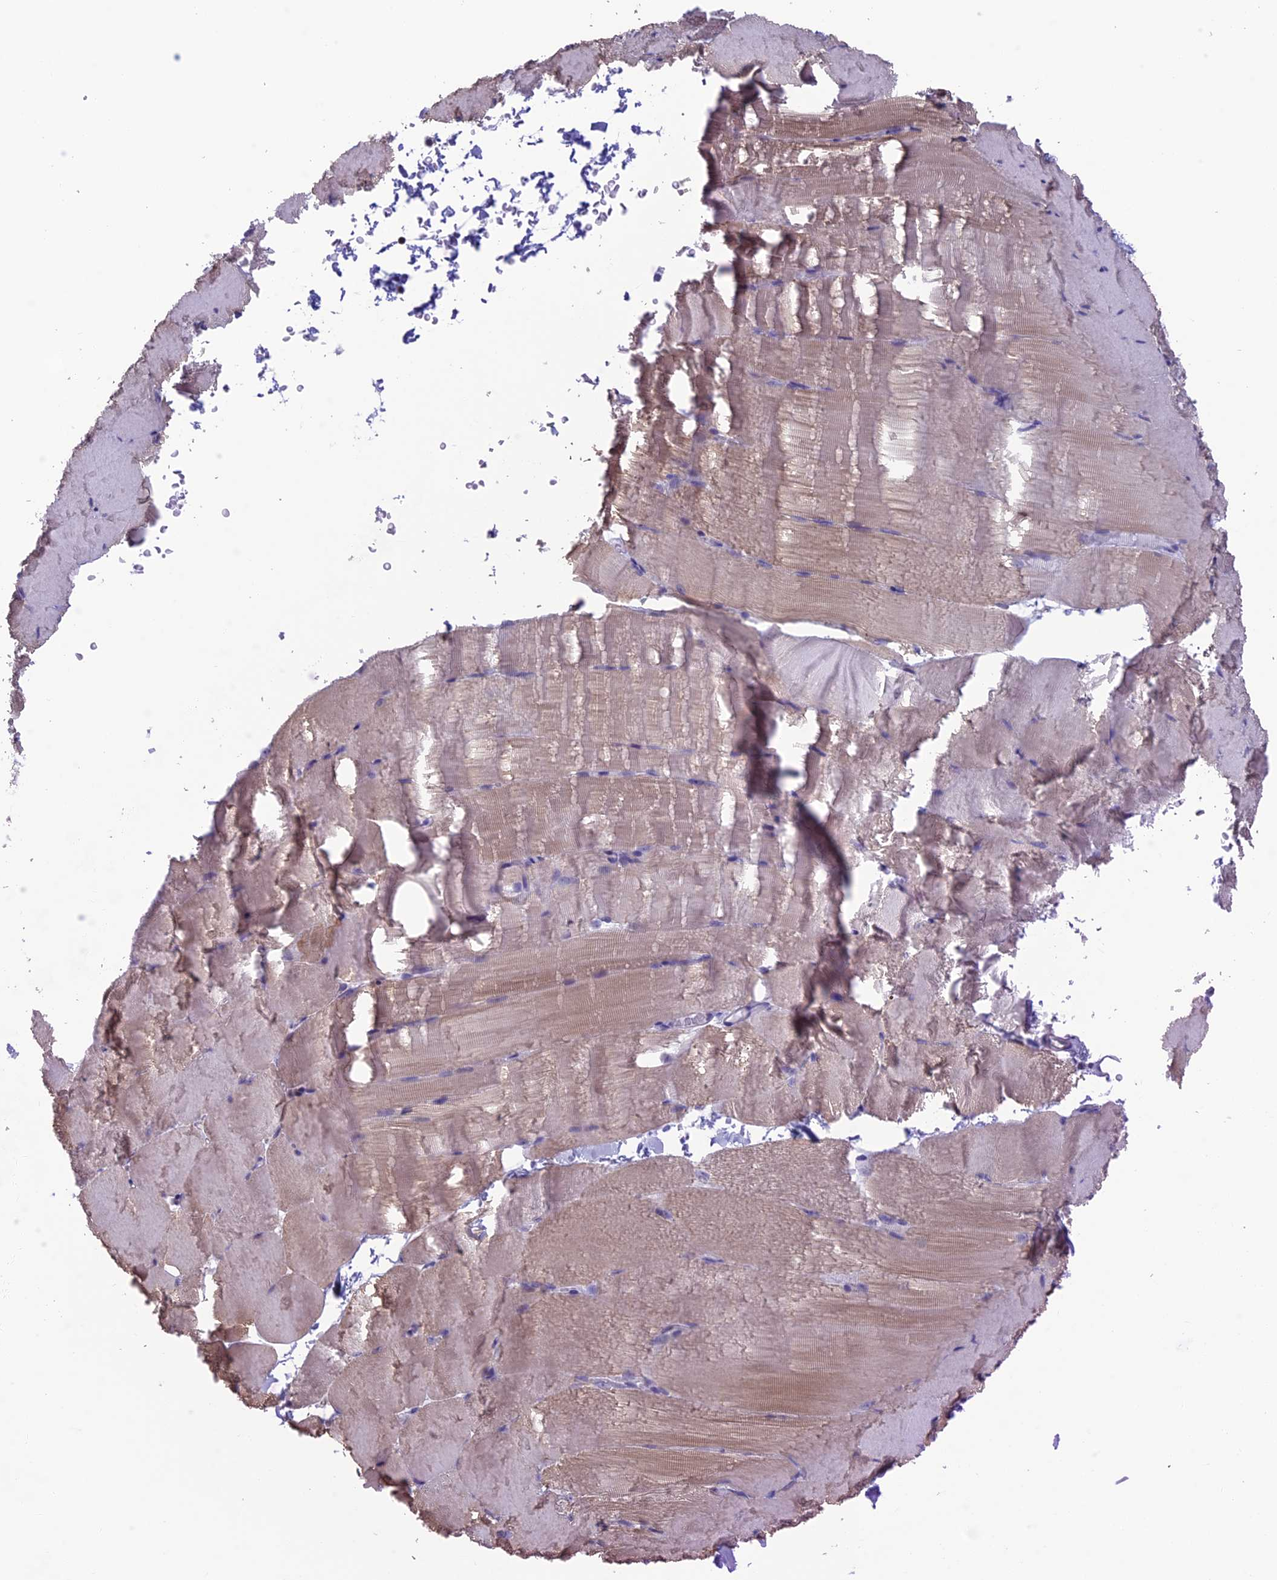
{"staining": {"intensity": "weak", "quantity": "25%-75%", "location": "cytoplasmic/membranous"}, "tissue": "skeletal muscle", "cell_type": "Myocytes", "image_type": "normal", "snomed": [{"axis": "morphology", "description": "Normal tissue, NOS"}, {"axis": "topography", "description": "Skeletal muscle"}, {"axis": "topography", "description": "Parathyroid gland"}], "caption": "Immunohistochemical staining of normal skeletal muscle shows low levels of weak cytoplasmic/membranous positivity in about 25%-75% of myocytes. (Brightfield microscopy of DAB IHC at high magnification).", "gene": "SLC1A6", "patient": {"sex": "female", "age": 37}}